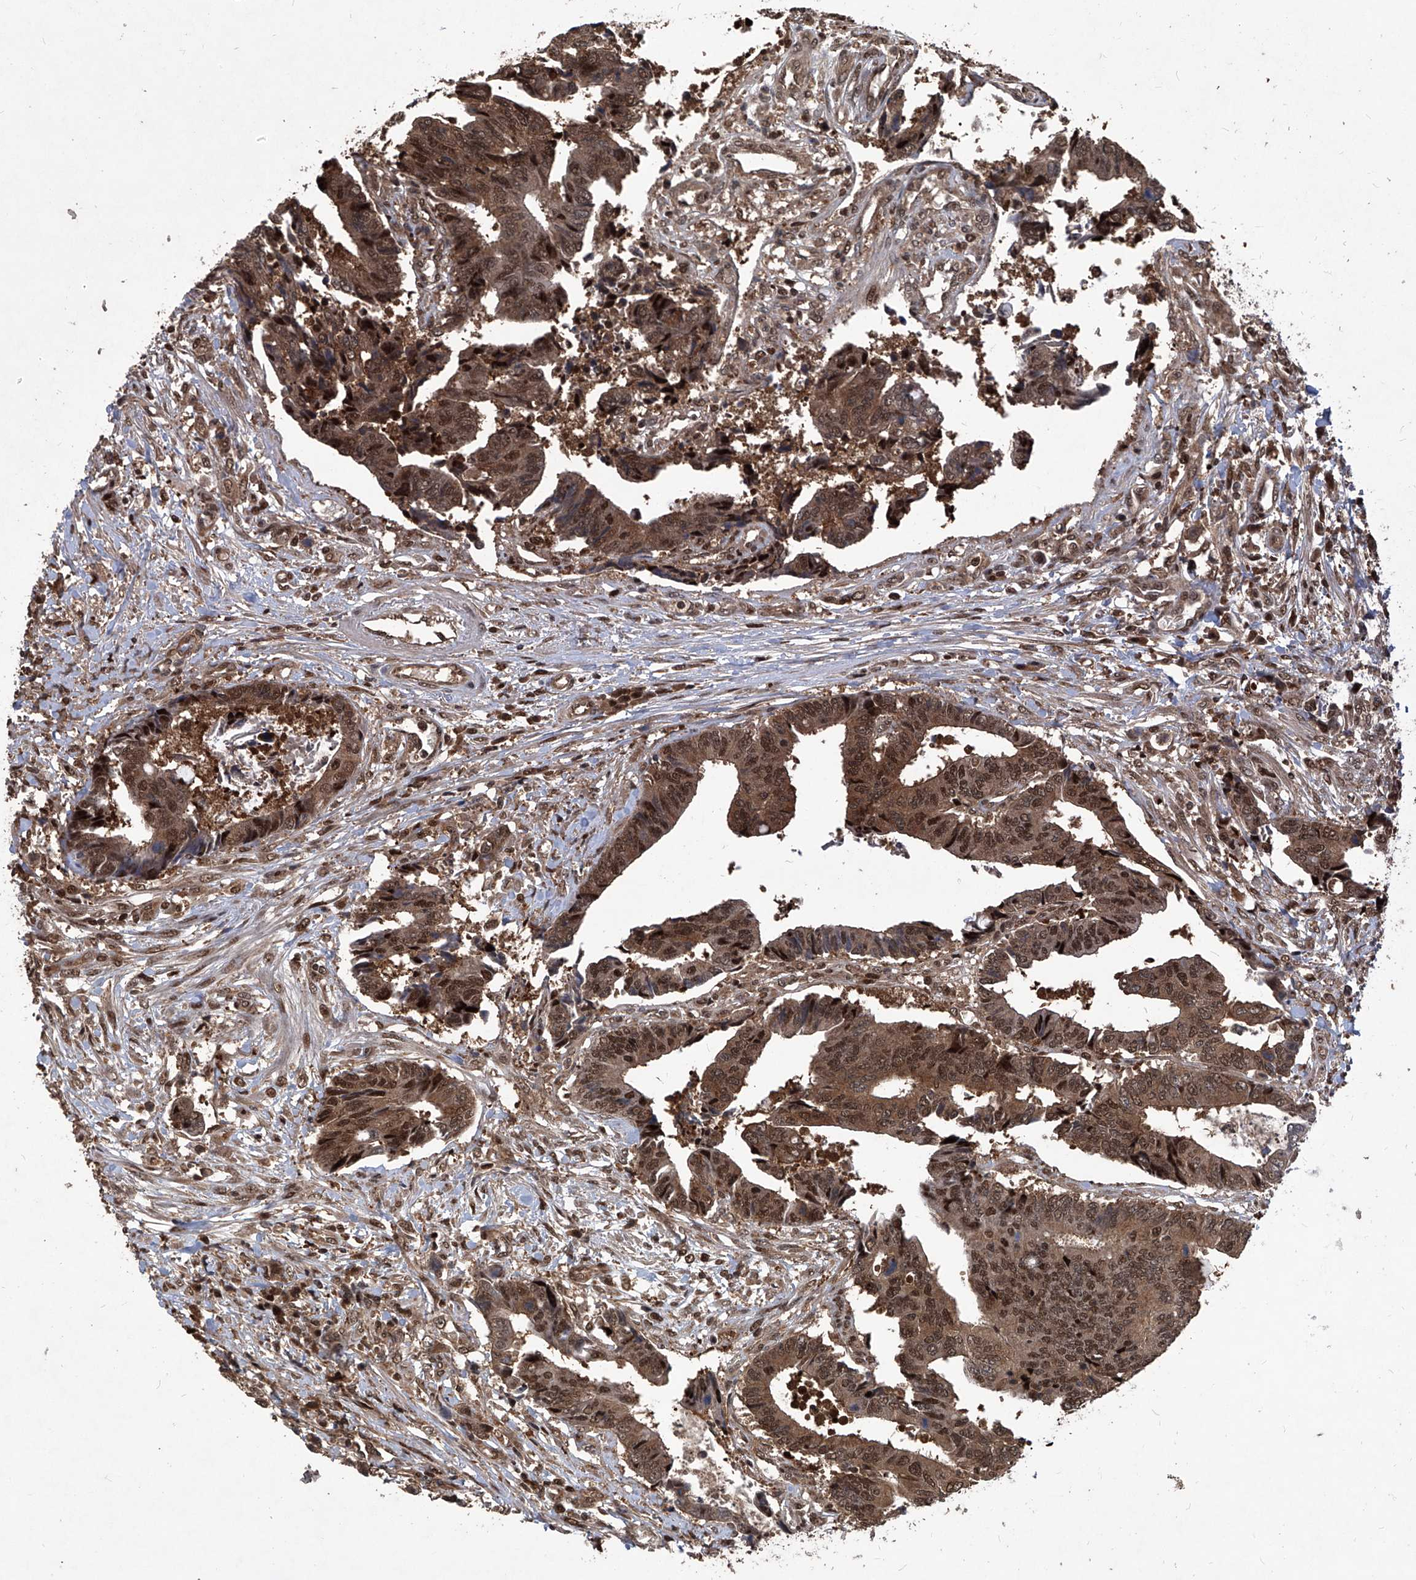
{"staining": {"intensity": "moderate", "quantity": ">75%", "location": "cytoplasmic/membranous,nuclear"}, "tissue": "colorectal cancer", "cell_type": "Tumor cells", "image_type": "cancer", "snomed": [{"axis": "morphology", "description": "Adenocarcinoma, NOS"}, {"axis": "topography", "description": "Rectum"}], "caption": "Human colorectal adenocarcinoma stained with a brown dye exhibits moderate cytoplasmic/membranous and nuclear positive expression in about >75% of tumor cells.", "gene": "PSMB1", "patient": {"sex": "male", "age": 84}}